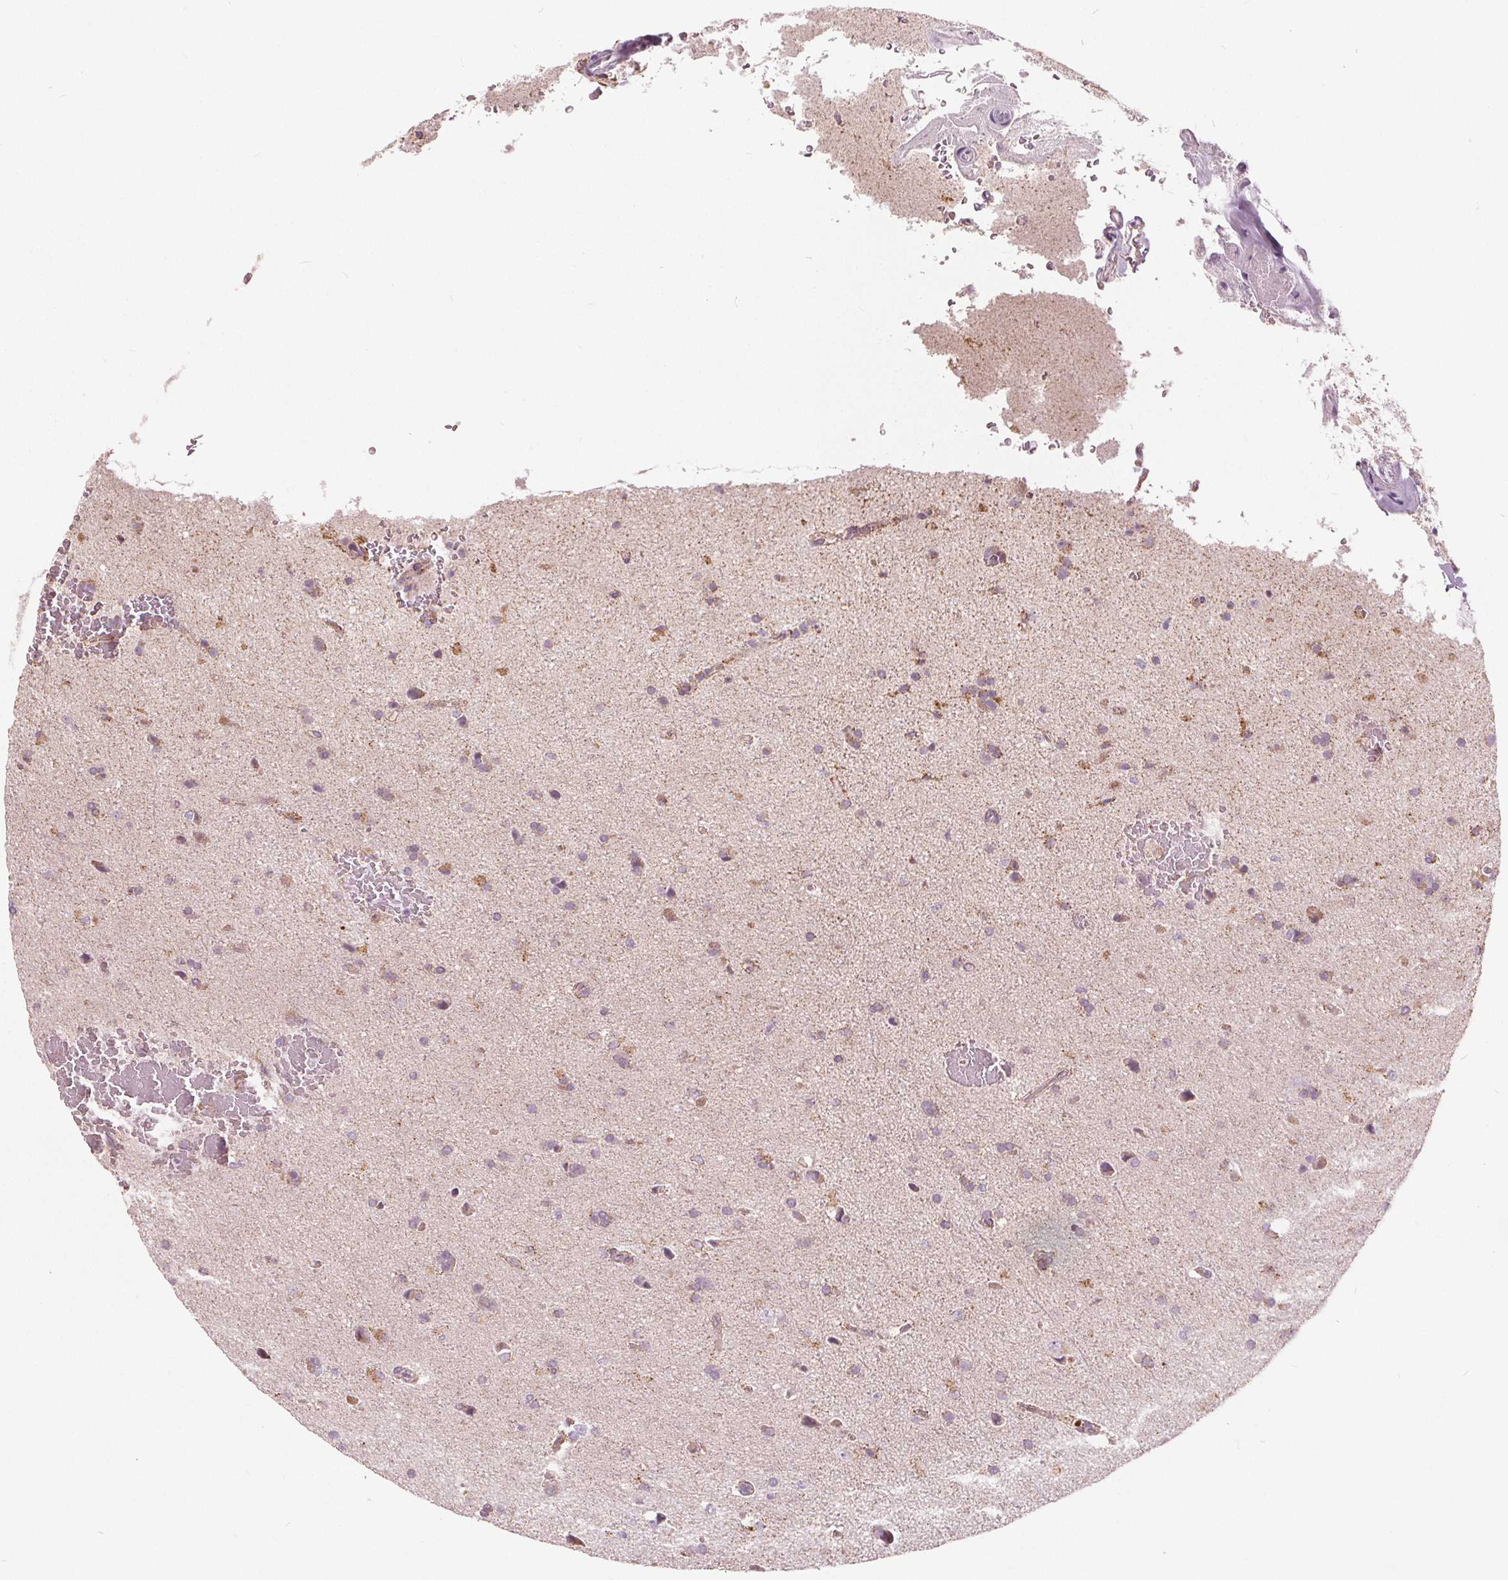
{"staining": {"intensity": "negative", "quantity": "none", "location": "none"}, "tissue": "glioma", "cell_type": "Tumor cells", "image_type": "cancer", "snomed": [{"axis": "morphology", "description": "Glioma, malignant, High grade"}, {"axis": "topography", "description": "Cerebral cortex"}], "caption": "This is a photomicrograph of immunohistochemistry staining of glioma, which shows no staining in tumor cells.", "gene": "ECI2", "patient": {"sex": "male", "age": 70}}